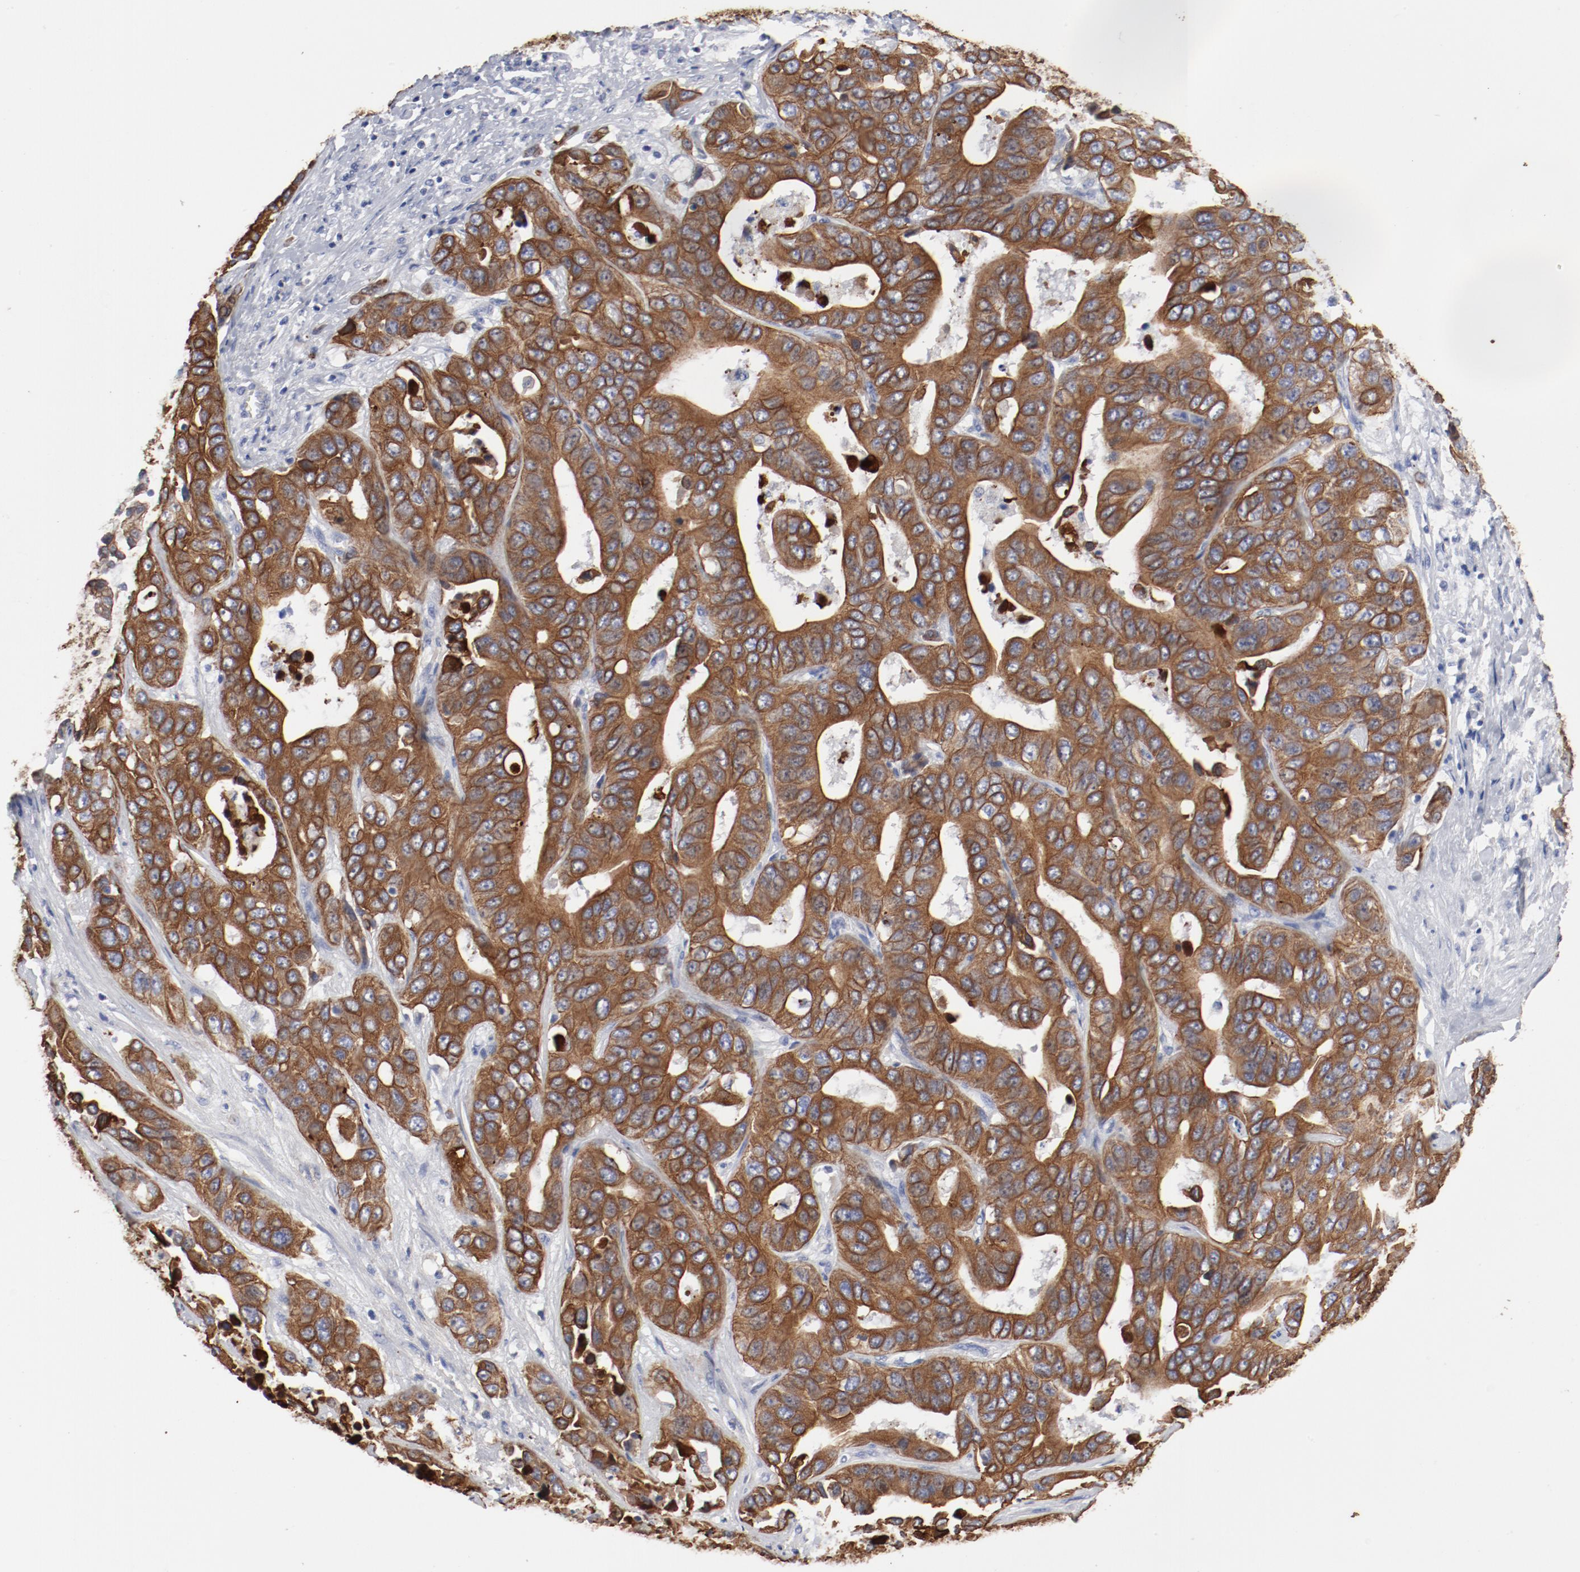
{"staining": {"intensity": "strong", "quantity": ">75%", "location": "cytoplasmic/membranous"}, "tissue": "liver cancer", "cell_type": "Tumor cells", "image_type": "cancer", "snomed": [{"axis": "morphology", "description": "Cholangiocarcinoma"}, {"axis": "topography", "description": "Liver"}], "caption": "High-power microscopy captured an IHC photomicrograph of liver cancer, revealing strong cytoplasmic/membranous expression in approximately >75% of tumor cells.", "gene": "TSPAN6", "patient": {"sex": "female", "age": 52}}